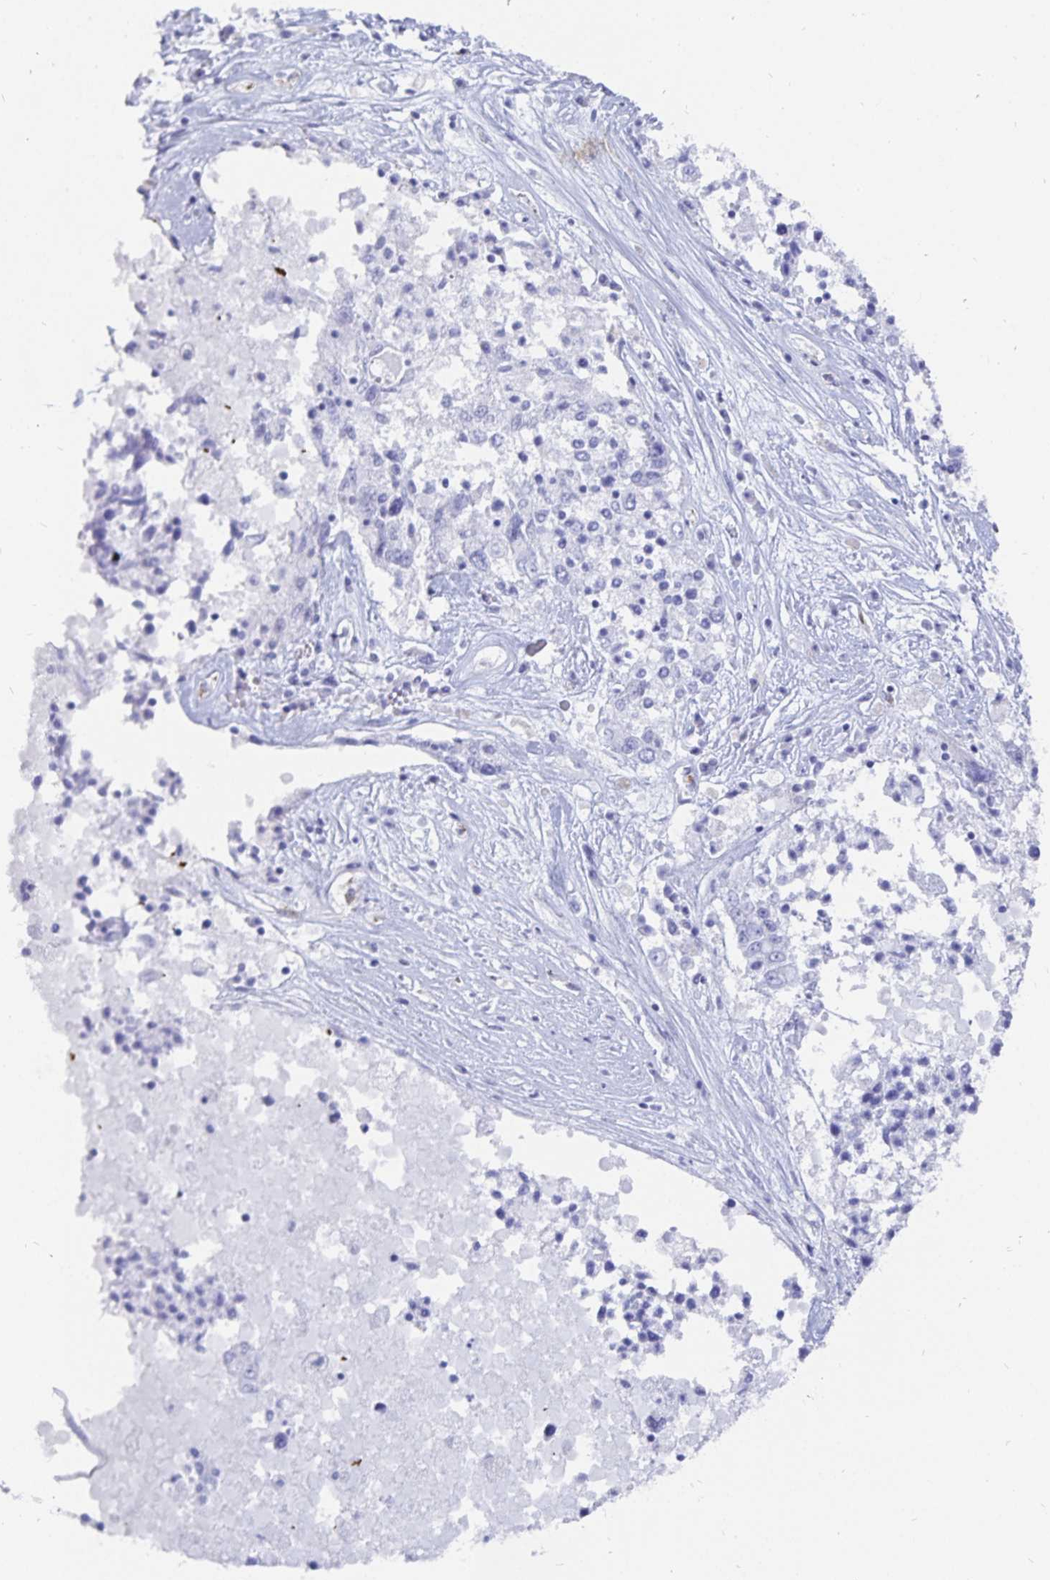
{"staining": {"intensity": "negative", "quantity": "none", "location": "none"}, "tissue": "ovarian cancer", "cell_type": "Tumor cells", "image_type": "cancer", "snomed": [{"axis": "morphology", "description": "Carcinoma, endometroid"}, {"axis": "topography", "description": "Ovary"}], "caption": "This image is of endometroid carcinoma (ovarian) stained with IHC to label a protein in brown with the nuclei are counter-stained blue. There is no staining in tumor cells.", "gene": "INSL5", "patient": {"sex": "female", "age": 62}}